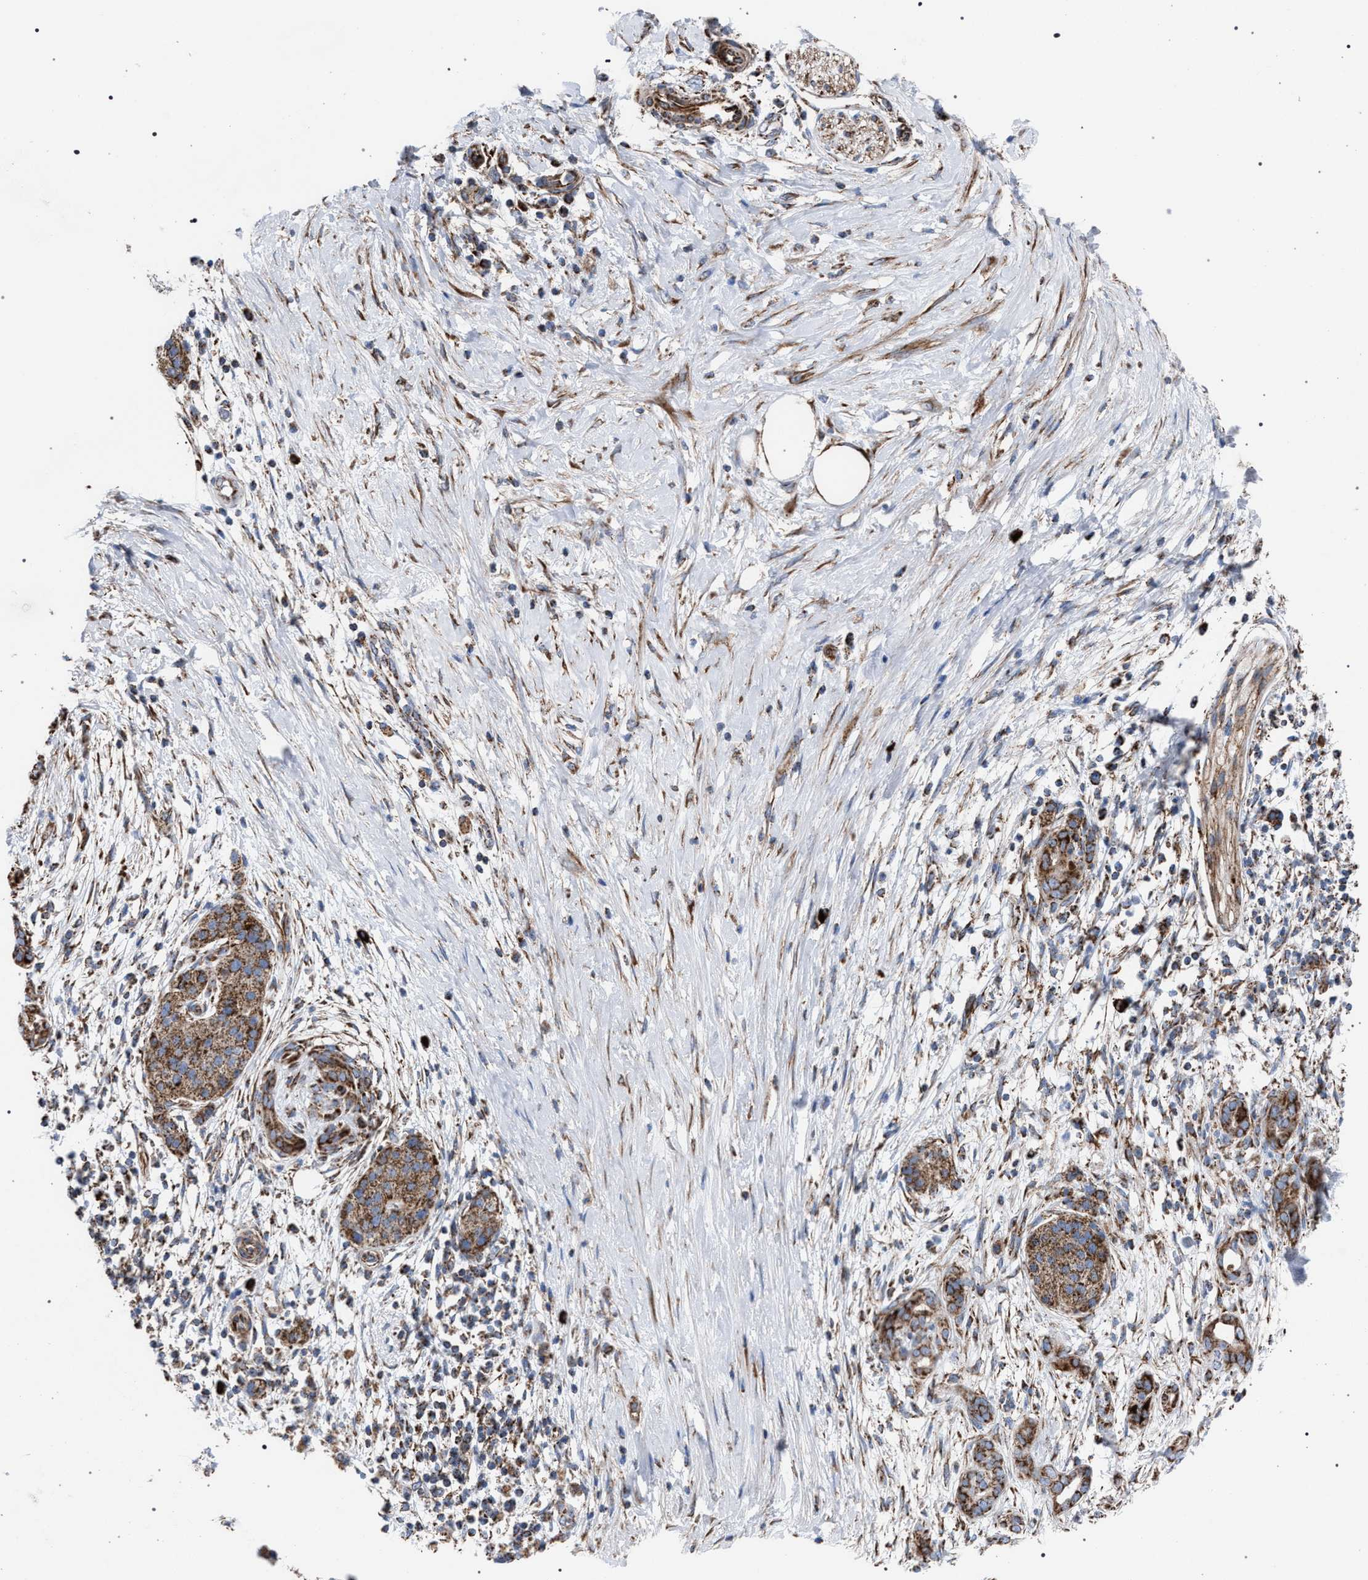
{"staining": {"intensity": "moderate", "quantity": ">75%", "location": "cytoplasmic/membranous"}, "tissue": "pancreatic cancer", "cell_type": "Tumor cells", "image_type": "cancer", "snomed": [{"axis": "morphology", "description": "Adenocarcinoma, NOS"}, {"axis": "topography", "description": "Pancreas"}], "caption": "Moderate cytoplasmic/membranous protein staining is appreciated in about >75% of tumor cells in pancreatic cancer.", "gene": "VPS13A", "patient": {"sex": "male", "age": 58}}